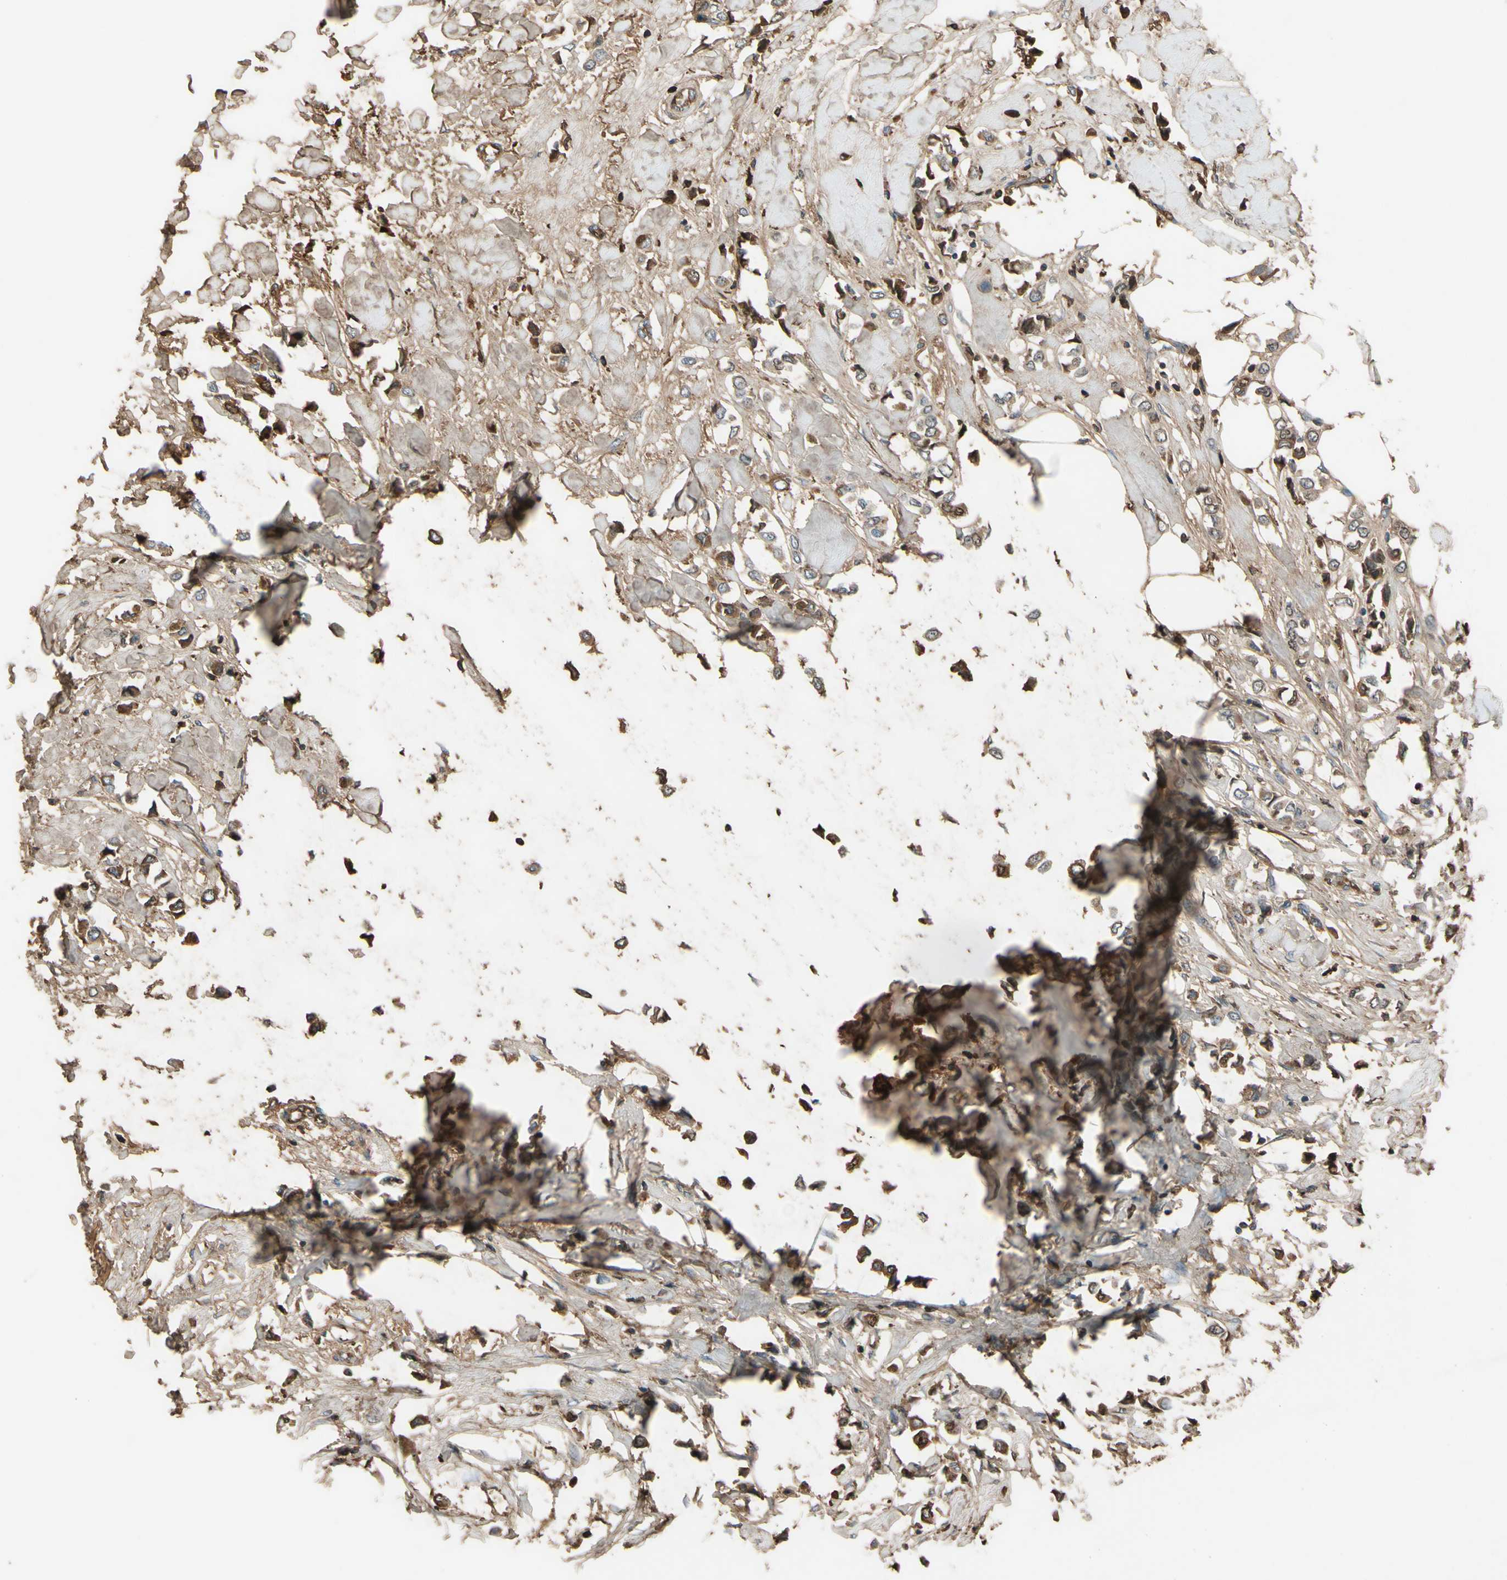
{"staining": {"intensity": "moderate", "quantity": "25%-75%", "location": "cytoplasmic/membranous"}, "tissue": "breast cancer", "cell_type": "Tumor cells", "image_type": "cancer", "snomed": [{"axis": "morphology", "description": "Lobular carcinoma"}, {"axis": "topography", "description": "Breast"}], "caption": "A brown stain labels moderate cytoplasmic/membranous expression of a protein in human lobular carcinoma (breast) tumor cells.", "gene": "TIMP2", "patient": {"sex": "female", "age": 51}}